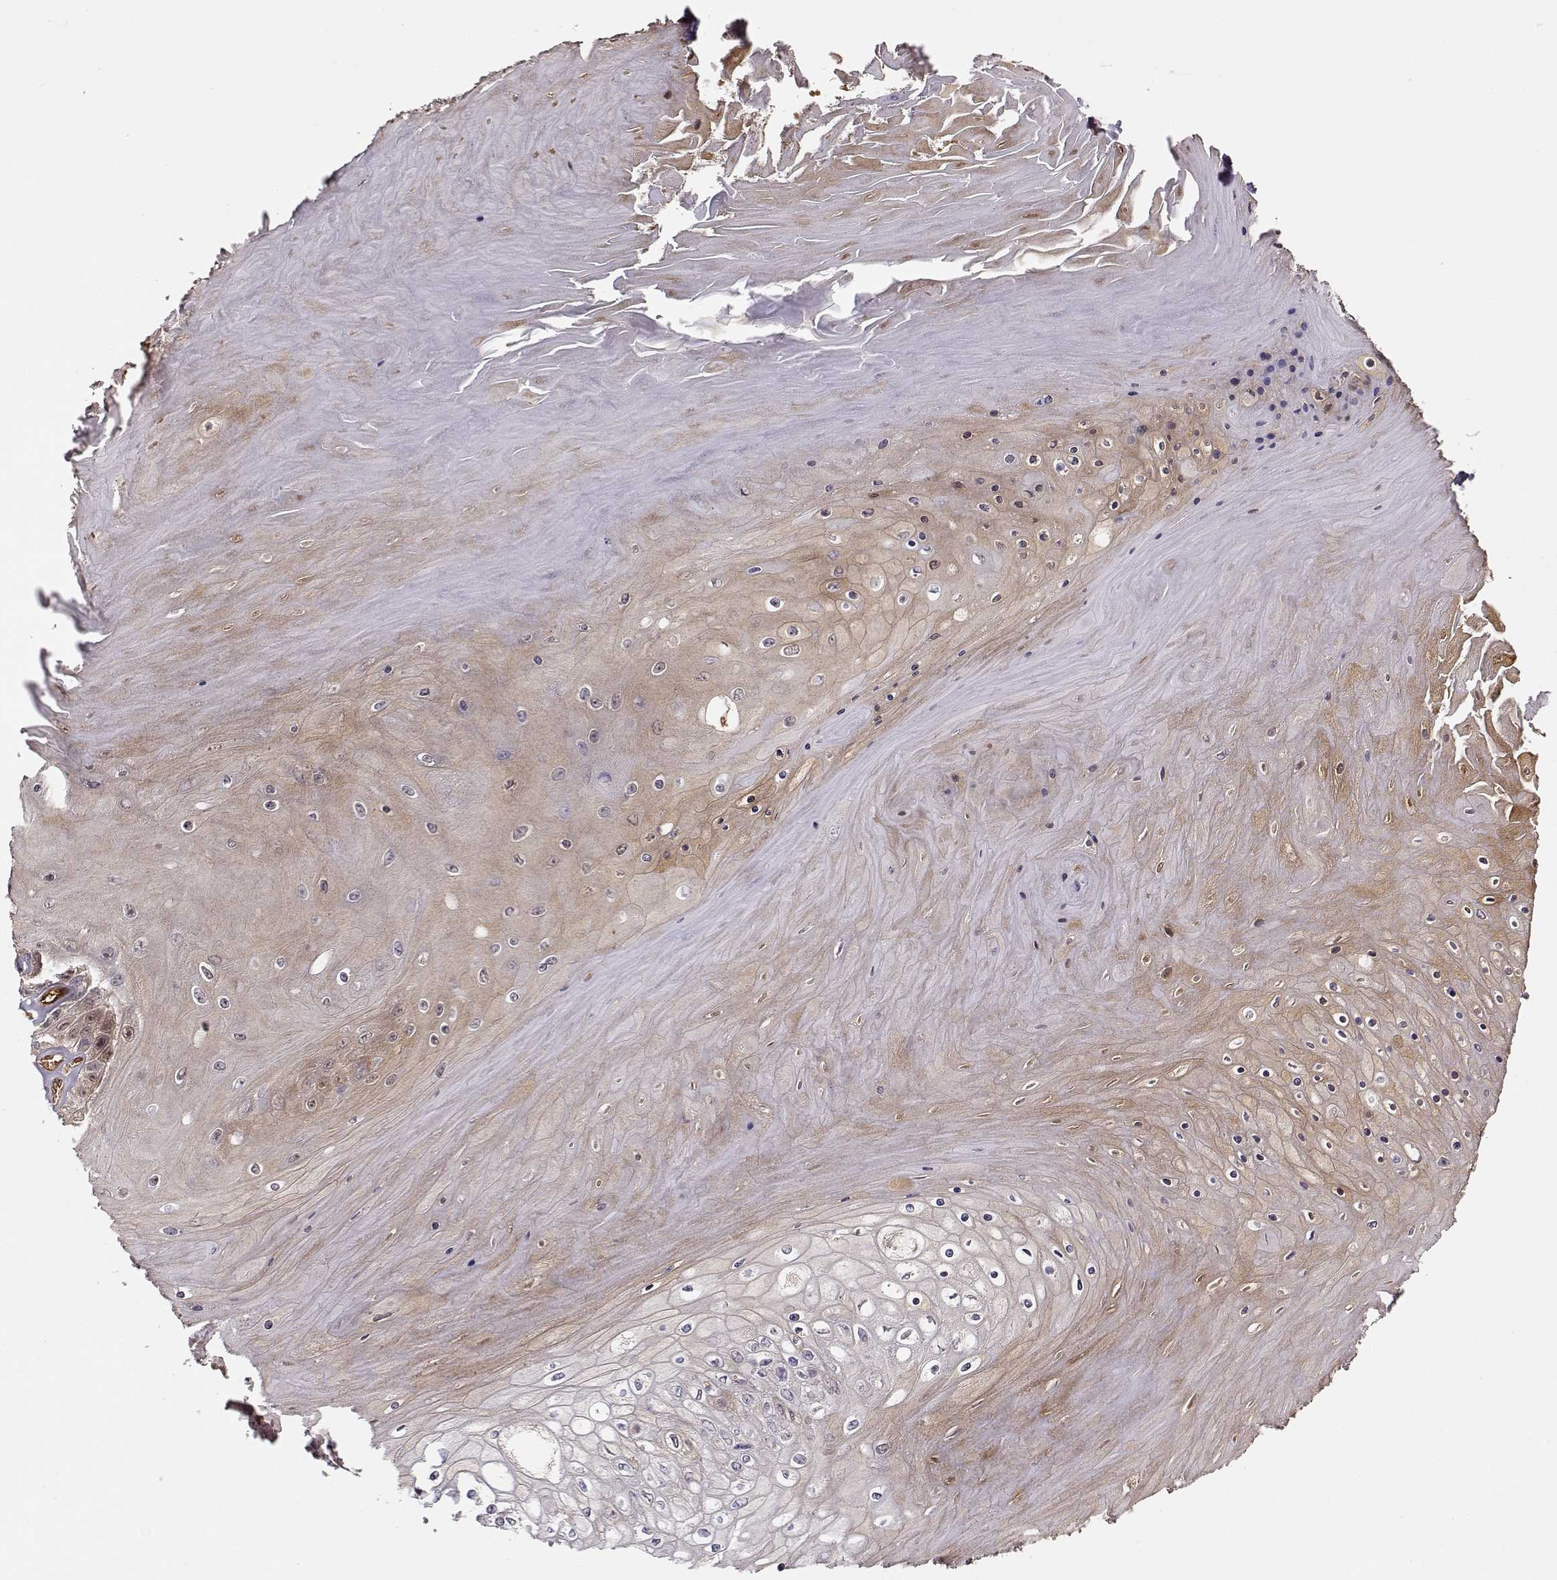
{"staining": {"intensity": "weak", "quantity": ">75%", "location": "cytoplasmic/membranous"}, "tissue": "skin cancer", "cell_type": "Tumor cells", "image_type": "cancer", "snomed": [{"axis": "morphology", "description": "Squamous cell carcinoma, NOS"}, {"axis": "topography", "description": "Skin"}], "caption": "Human skin cancer (squamous cell carcinoma) stained for a protein (brown) reveals weak cytoplasmic/membranous positive positivity in about >75% of tumor cells.", "gene": "PNP", "patient": {"sex": "male", "age": 62}}